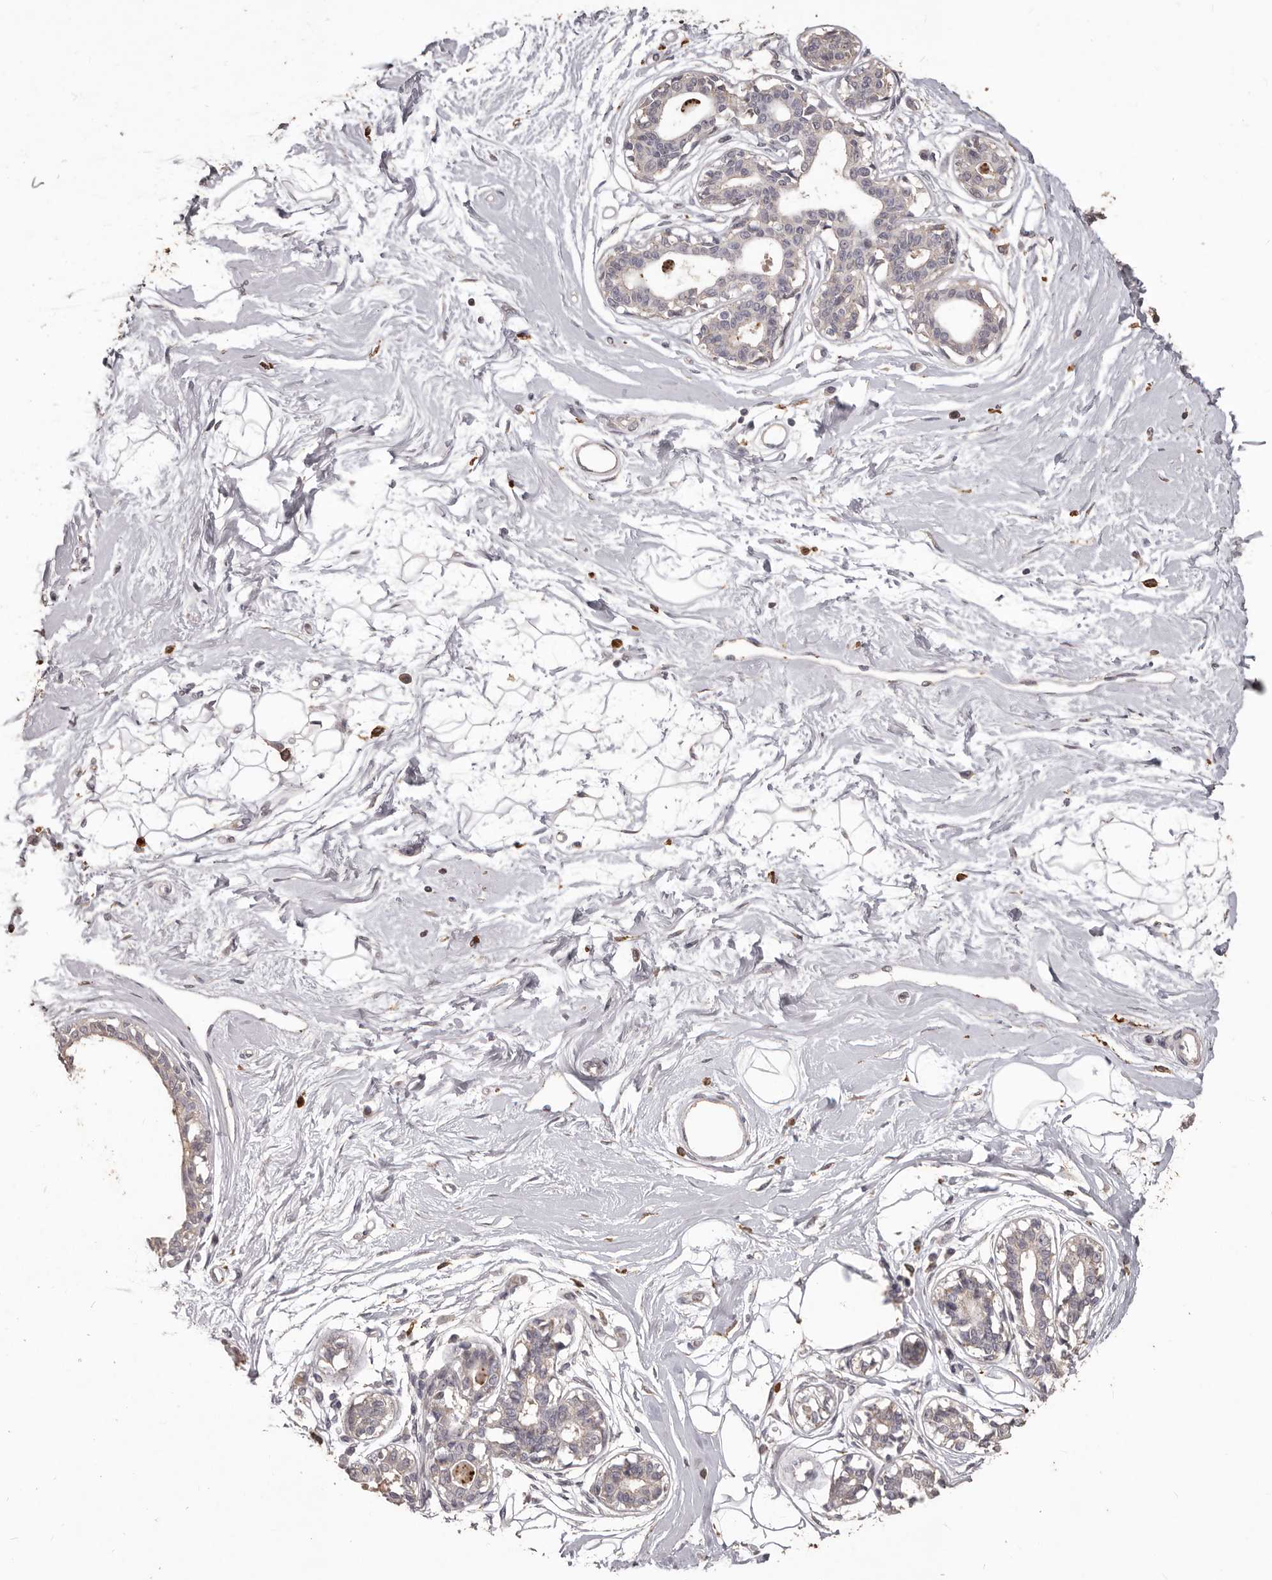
{"staining": {"intensity": "negative", "quantity": "none", "location": "none"}, "tissue": "breast", "cell_type": "Adipocytes", "image_type": "normal", "snomed": [{"axis": "morphology", "description": "Normal tissue, NOS"}, {"axis": "topography", "description": "Breast"}], "caption": "DAB immunohistochemical staining of normal human breast exhibits no significant staining in adipocytes.", "gene": "PRSS27", "patient": {"sex": "female", "age": 45}}